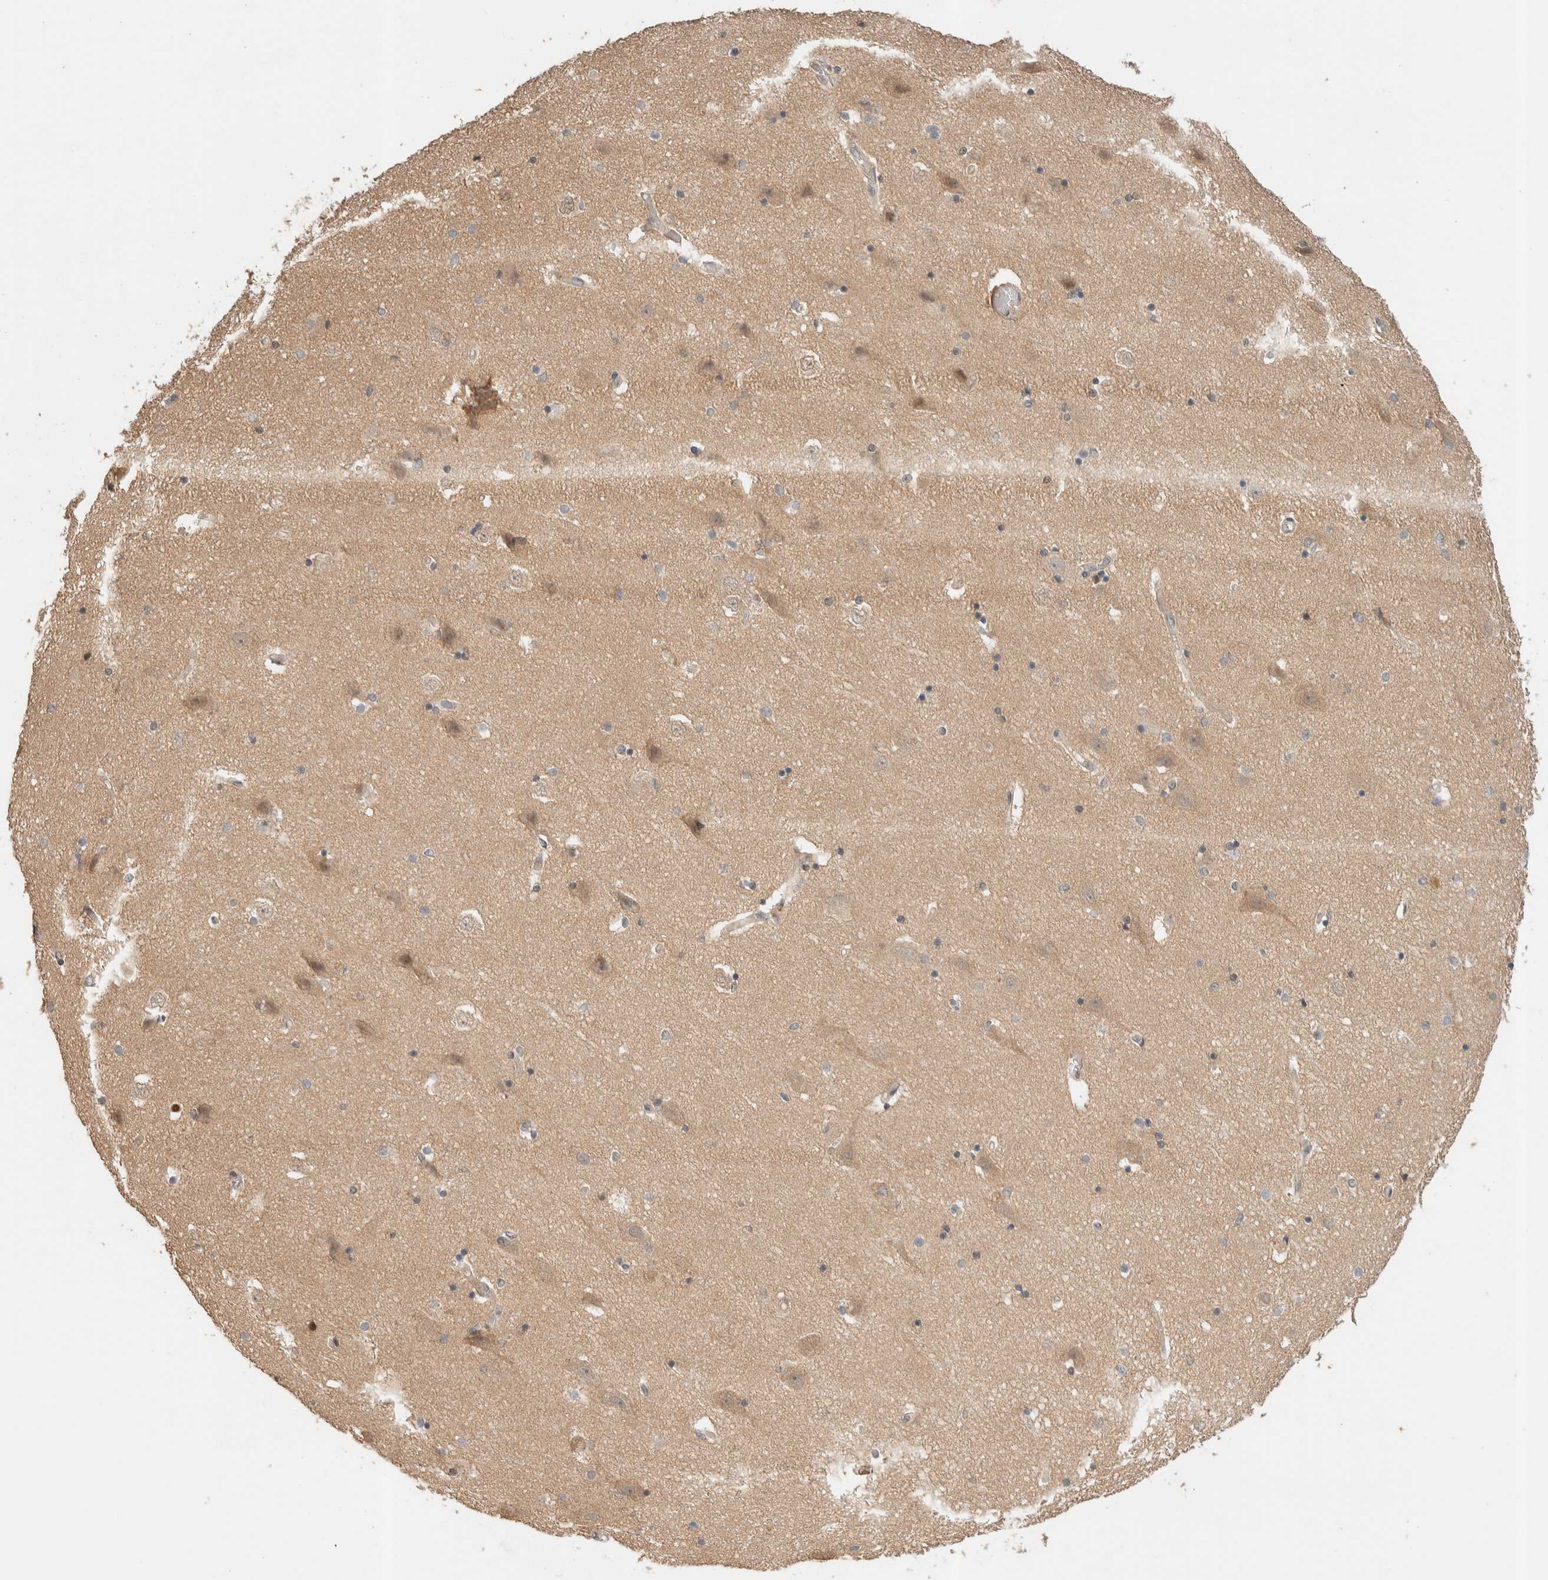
{"staining": {"intensity": "weak", "quantity": "<25%", "location": "cytoplasmic/membranous,nuclear"}, "tissue": "hippocampus", "cell_type": "Glial cells", "image_type": "normal", "snomed": [{"axis": "morphology", "description": "Normal tissue, NOS"}, {"axis": "topography", "description": "Hippocampus"}], "caption": "This is a micrograph of immunohistochemistry (IHC) staining of benign hippocampus, which shows no staining in glial cells.", "gene": "ADSS2", "patient": {"sex": "female", "age": 54}}